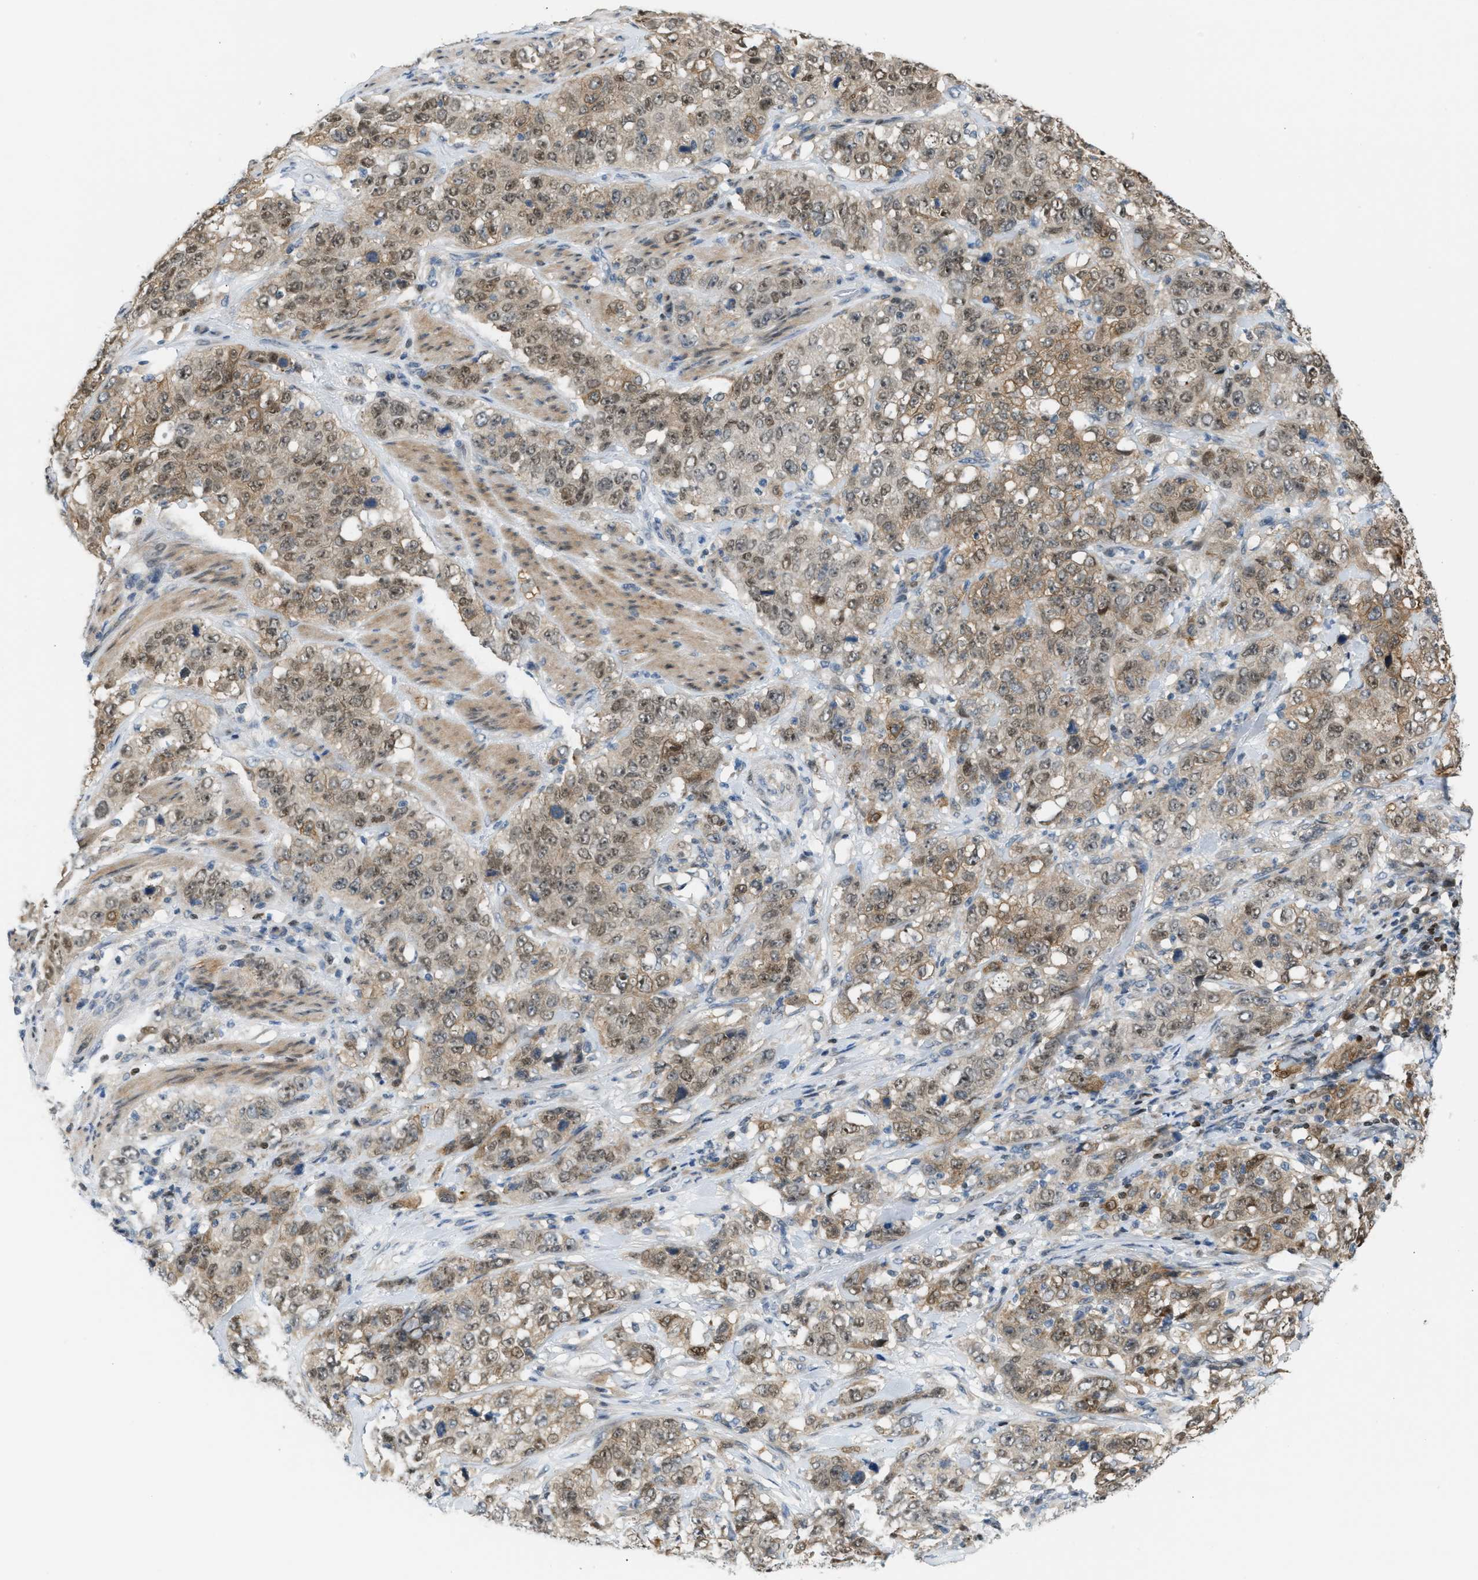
{"staining": {"intensity": "moderate", "quantity": ">75%", "location": "cytoplasmic/membranous,nuclear"}, "tissue": "stomach cancer", "cell_type": "Tumor cells", "image_type": "cancer", "snomed": [{"axis": "morphology", "description": "Adenocarcinoma, NOS"}, {"axis": "topography", "description": "Stomach"}], "caption": "Brown immunohistochemical staining in human stomach cancer demonstrates moderate cytoplasmic/membranous and nuclear positivity in about >75% of tumor cells.", "gene": "NPS", "patient": {"sex": "male", "age": 48}}